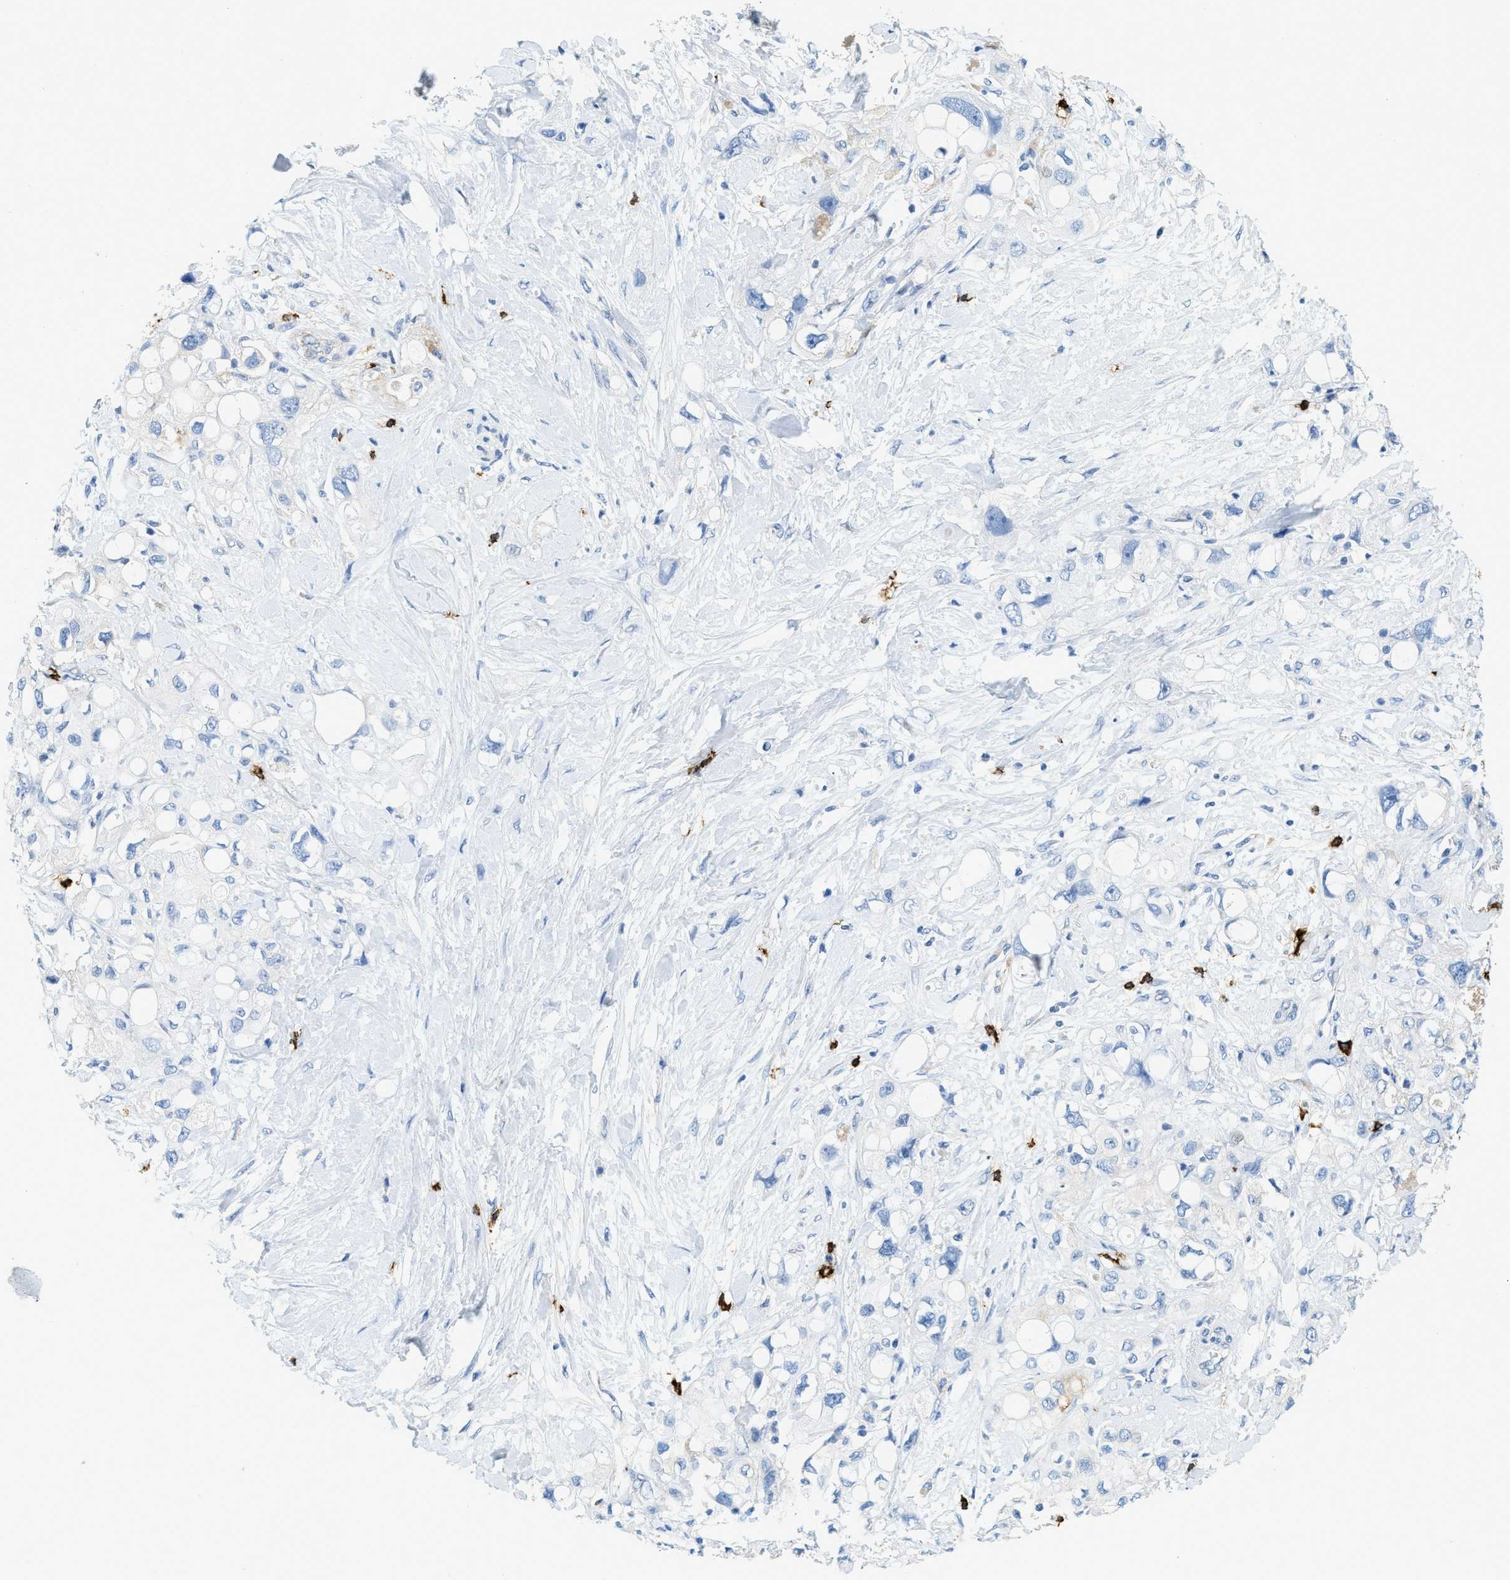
{"staining": {"intensity": "negative", "quantity": "none", "location": "none"}, "tissue": "pancreatic cancer", "cell_type": "Tumor cells", "image_type": "cancer", "snomed": [{"axis": "morphology", "description": "Adenocarcinoma, NOS"}, {"axis": "topography", "description": "Pancreas"}], "caption": "Tumor cells are negative for protein expression in human pancreatic cancer.", "gene": "TPSAB1", "patient": {"sex": "female", "age": 56}}